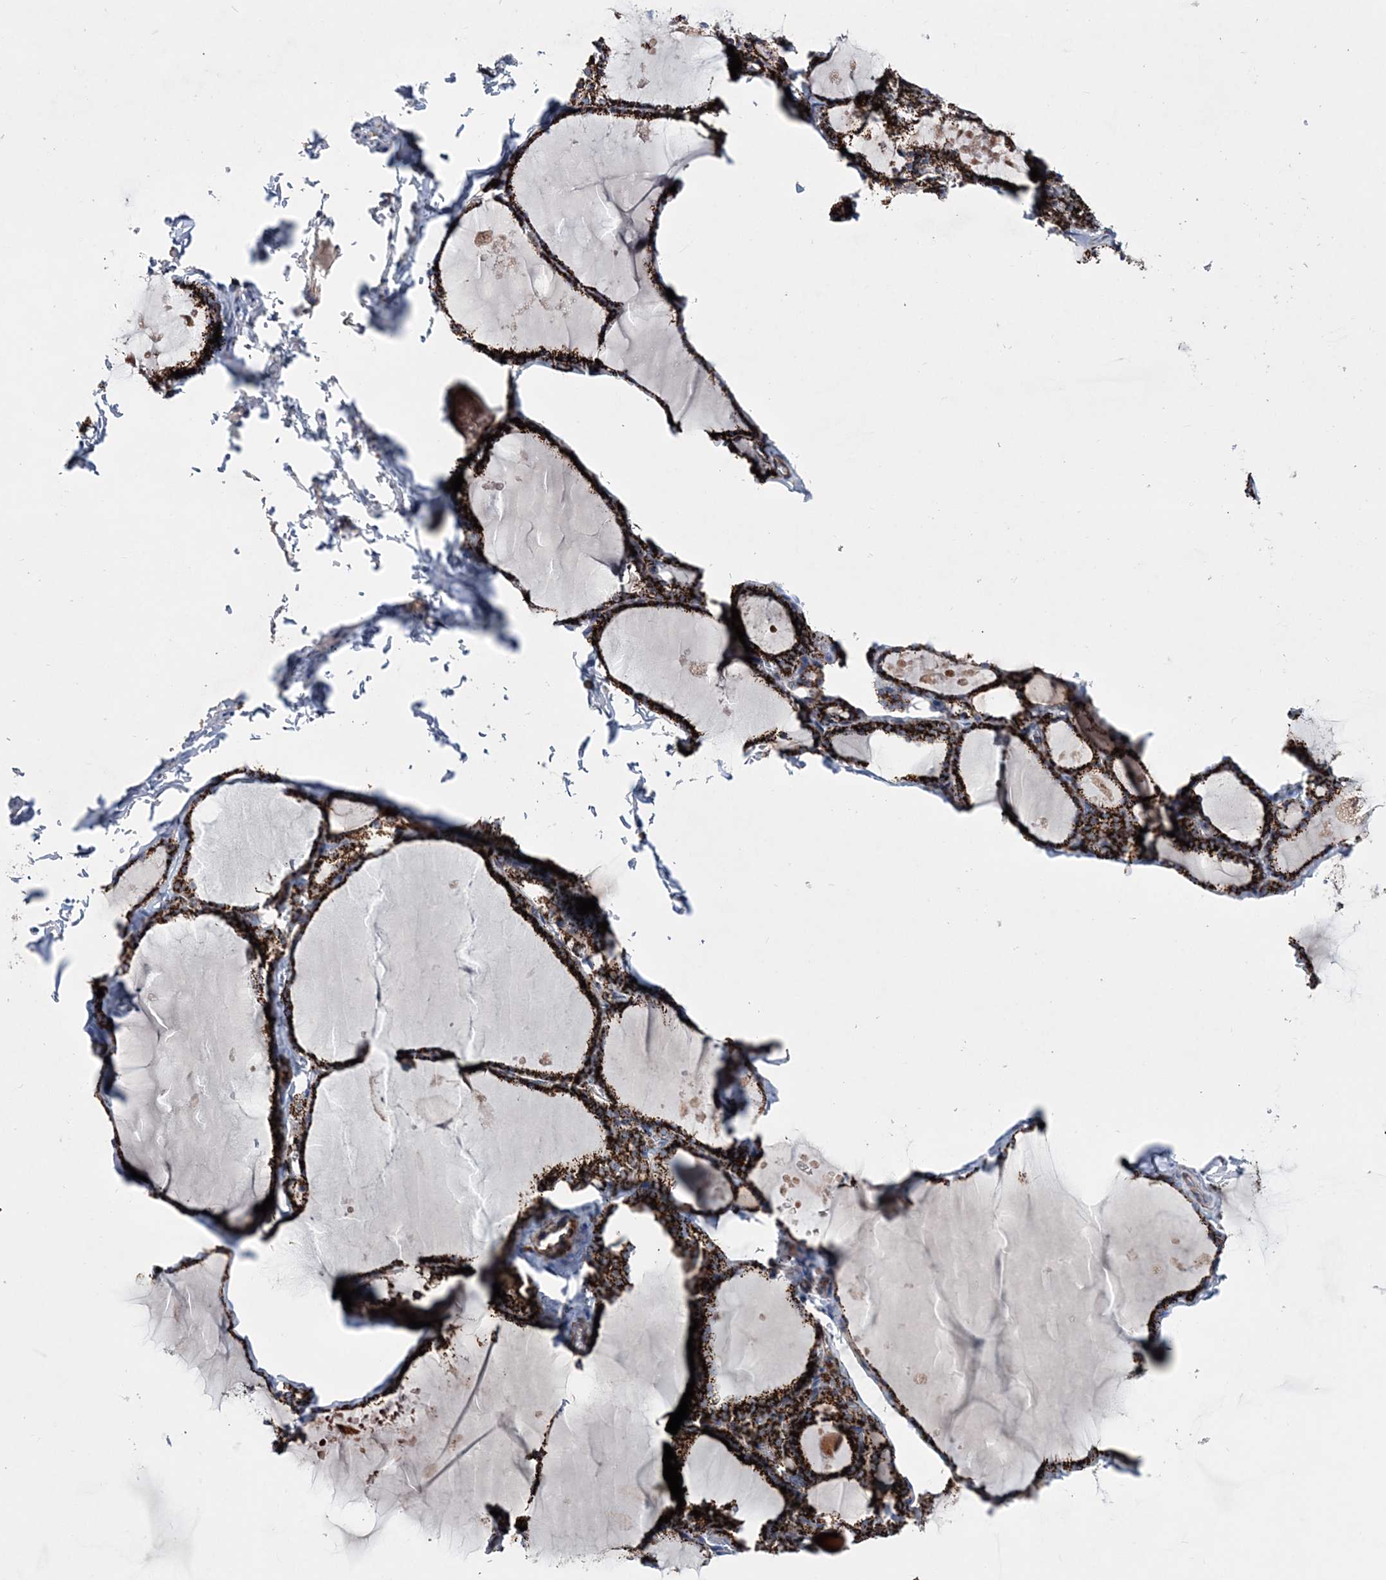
{"staining": {"intensity": "strong", "quantity": ">75%", "location": "cytoplasmic/membranous"}, "tissue": "thyroid gland", "cell_type": "Glandular cells", "image_type": "normal", "snomed": [{"axis": "morphology", "description": "Normal tissue, NOS"}, {"axis": "topography", "description": "Thyroid gland"}], "caption": "Immunohistochemistry (DAB) staining of normal thyroid gland reveals strong cytoplasmic/membranous protein positivity in about >75% of glandular cells.", "gene": "NGLY1", "patient": {"sex": "male", "age": 56}}